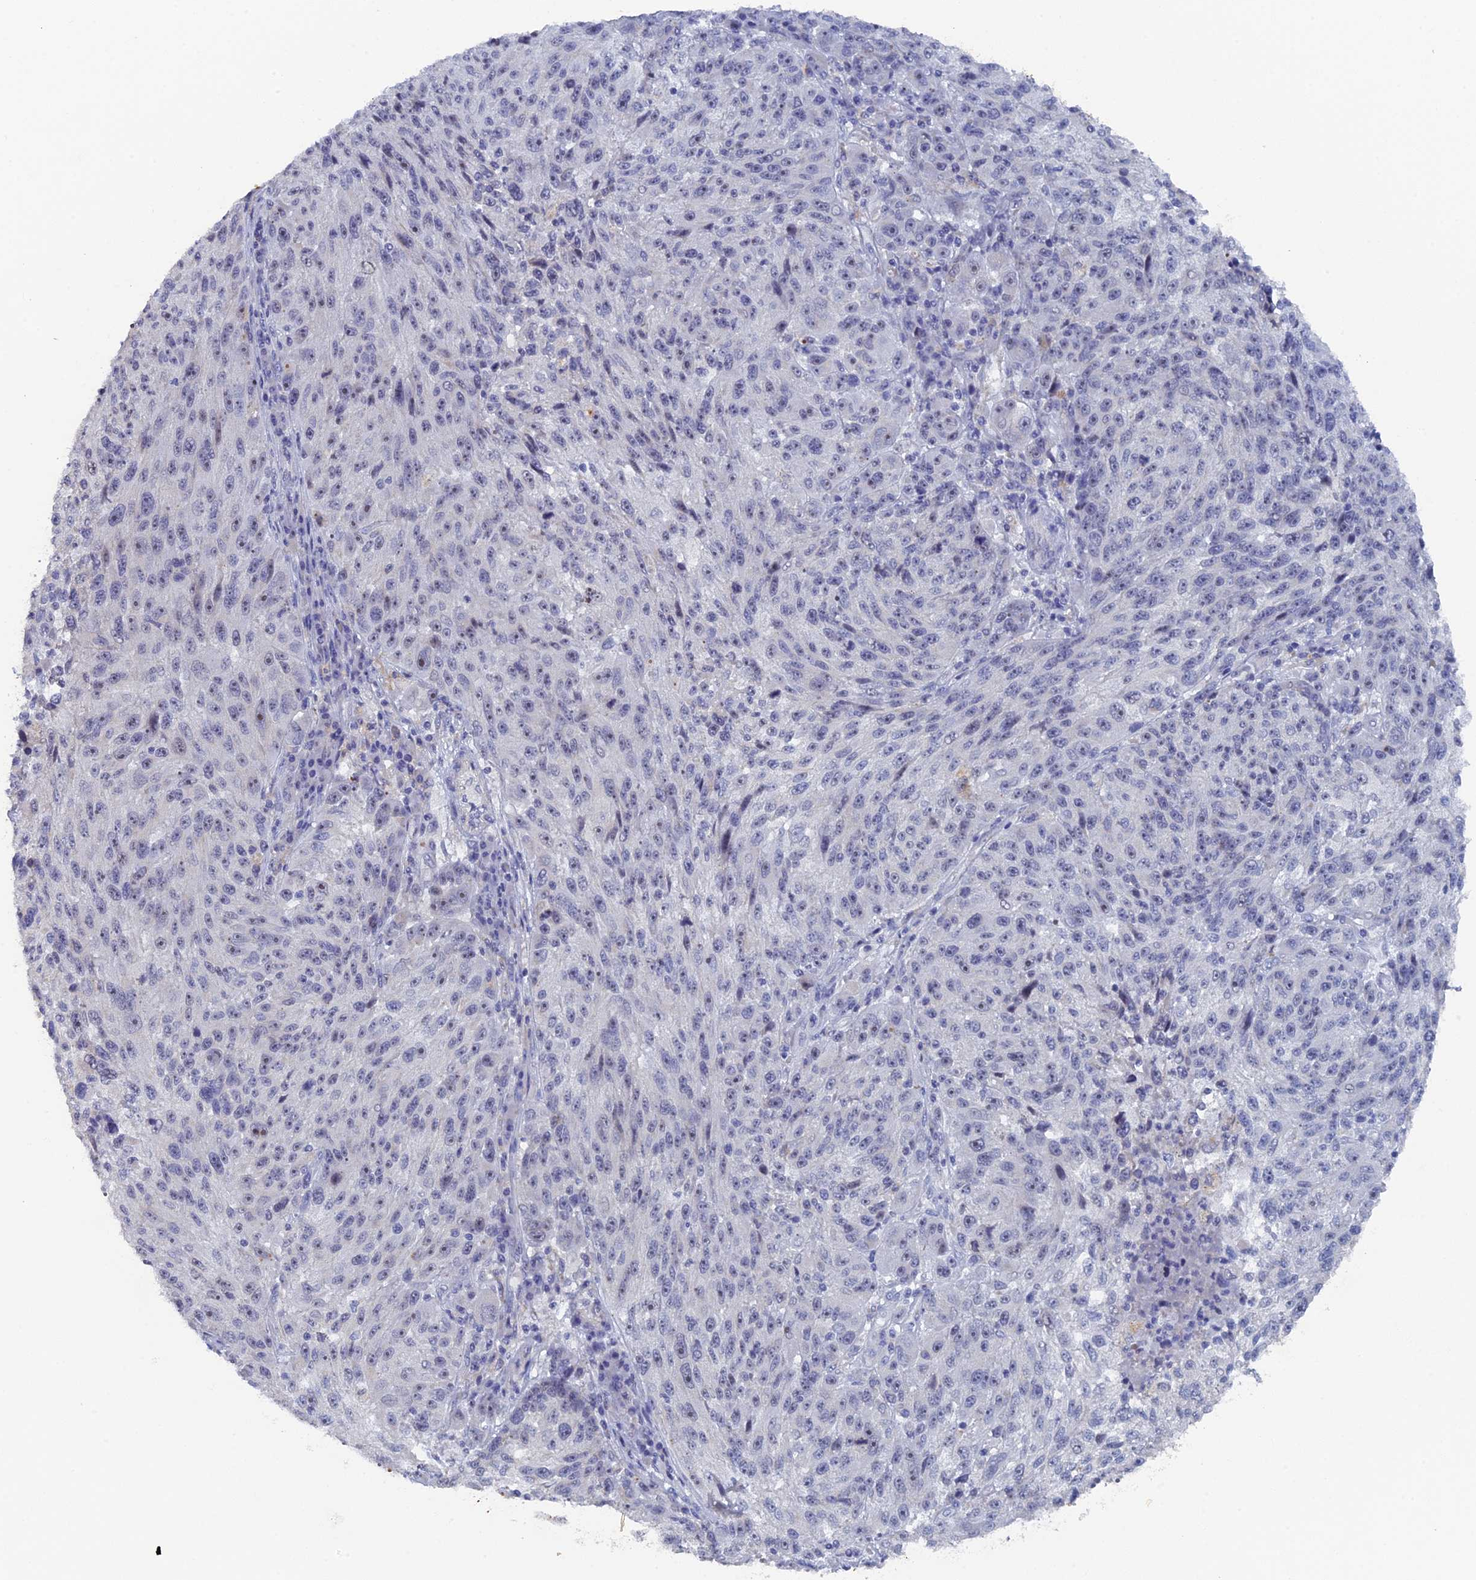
{"staining": {"intensity": "negative", "quantity": "none", "location": "none"}, "tissue": "melanoma", "cell_type": "Tumor cells", "image_type": "cancer", "snomed": [{"axis": "morphology", "description": "Malignant melanoma, NOS"}, {"axis": "topography", "description": "Skin"}], "caption": "Melanoma stained for a protein using immunohistochemistry reveals no staining tumor cells.", "gene": "SRFBP1", "patient": {"sex": "male", "age": 53}}